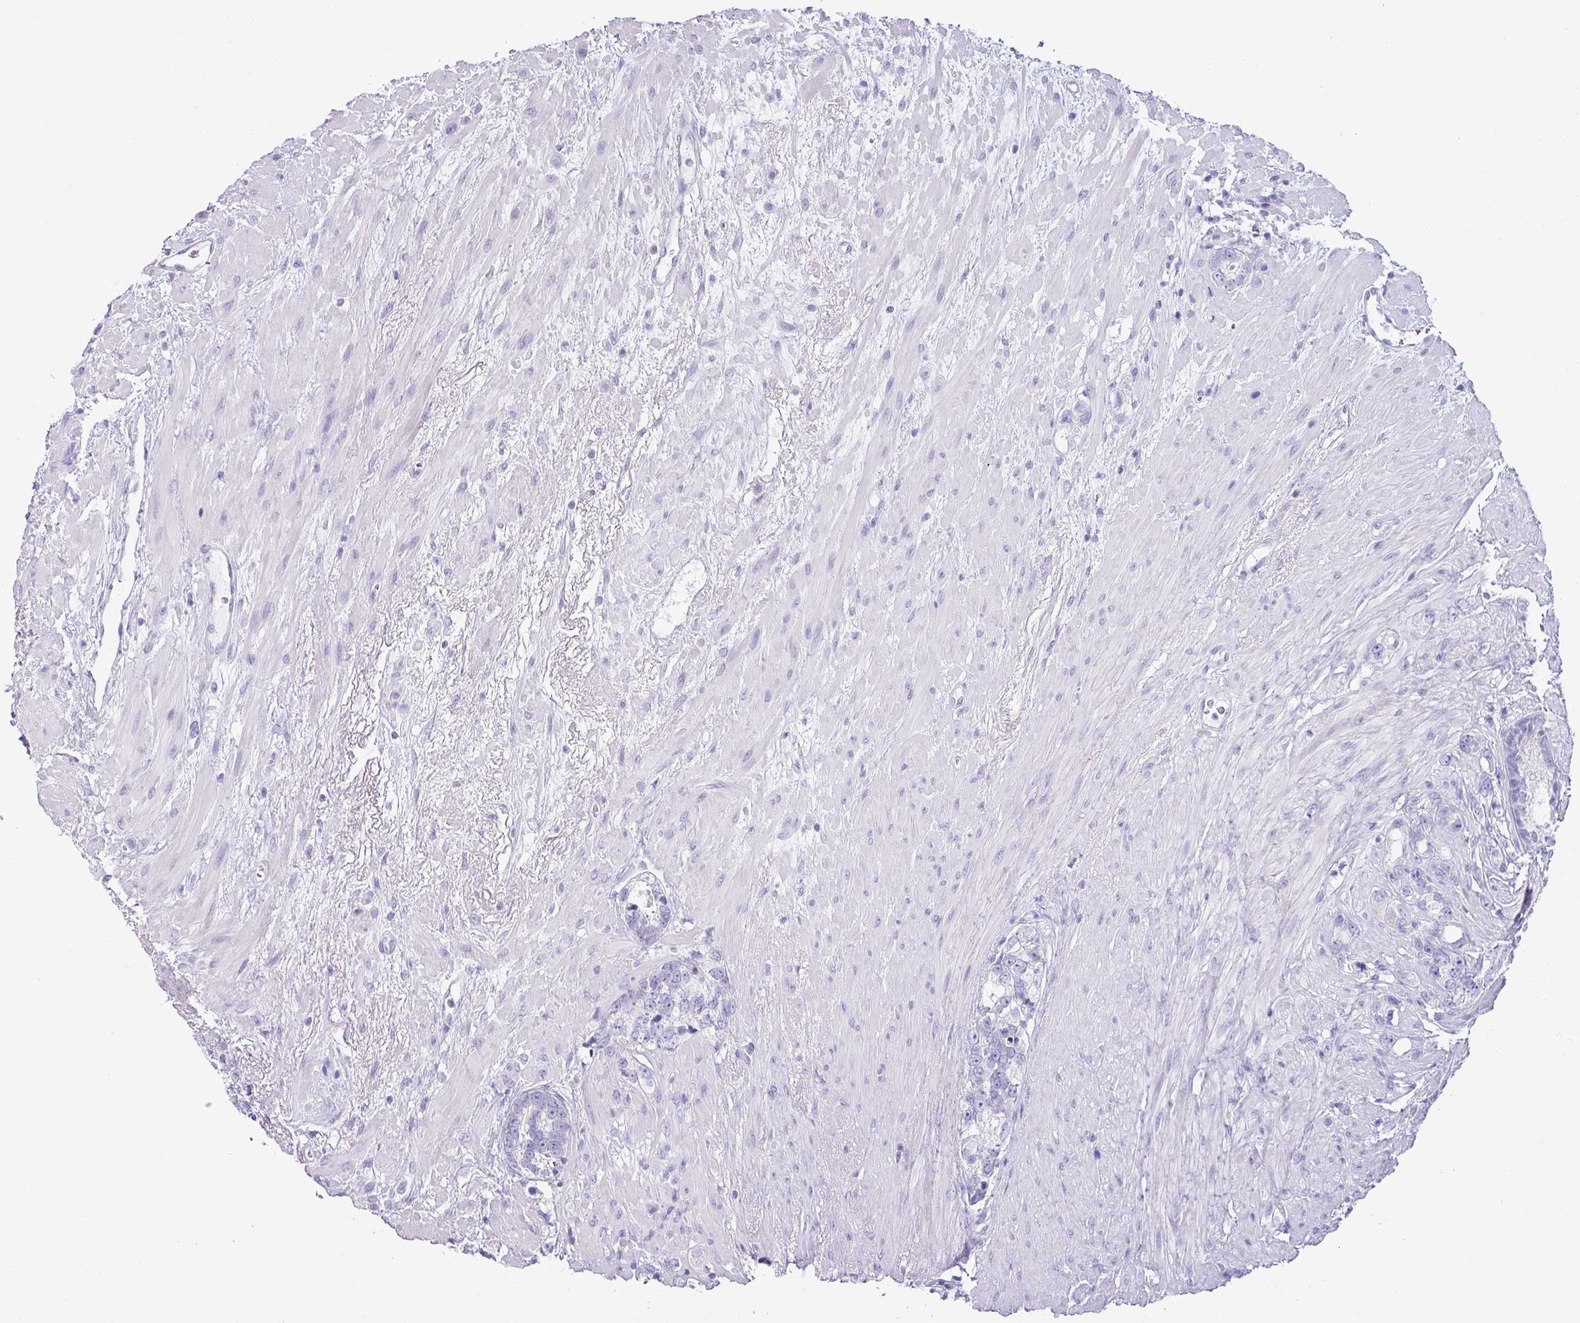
{"staining": {"intensity": "negative", "quantity": "none", "location": "none"}, "tissue": "prostate cancer", "cell_type": "Tumor cells", "image_type": "cancer", "snomed": [{"axis": "morphology", "description": "Adenocarcinoma, High grade"}, {"axis": "topography", "description": "Prostate"}], "caption": "This is an immunohistochemistry (IHC) histopathology image of prostate cancer. There is no expression in tumor cells.", "gene": "VCY1B", "patient": {"sex": "male", "age": 74}}